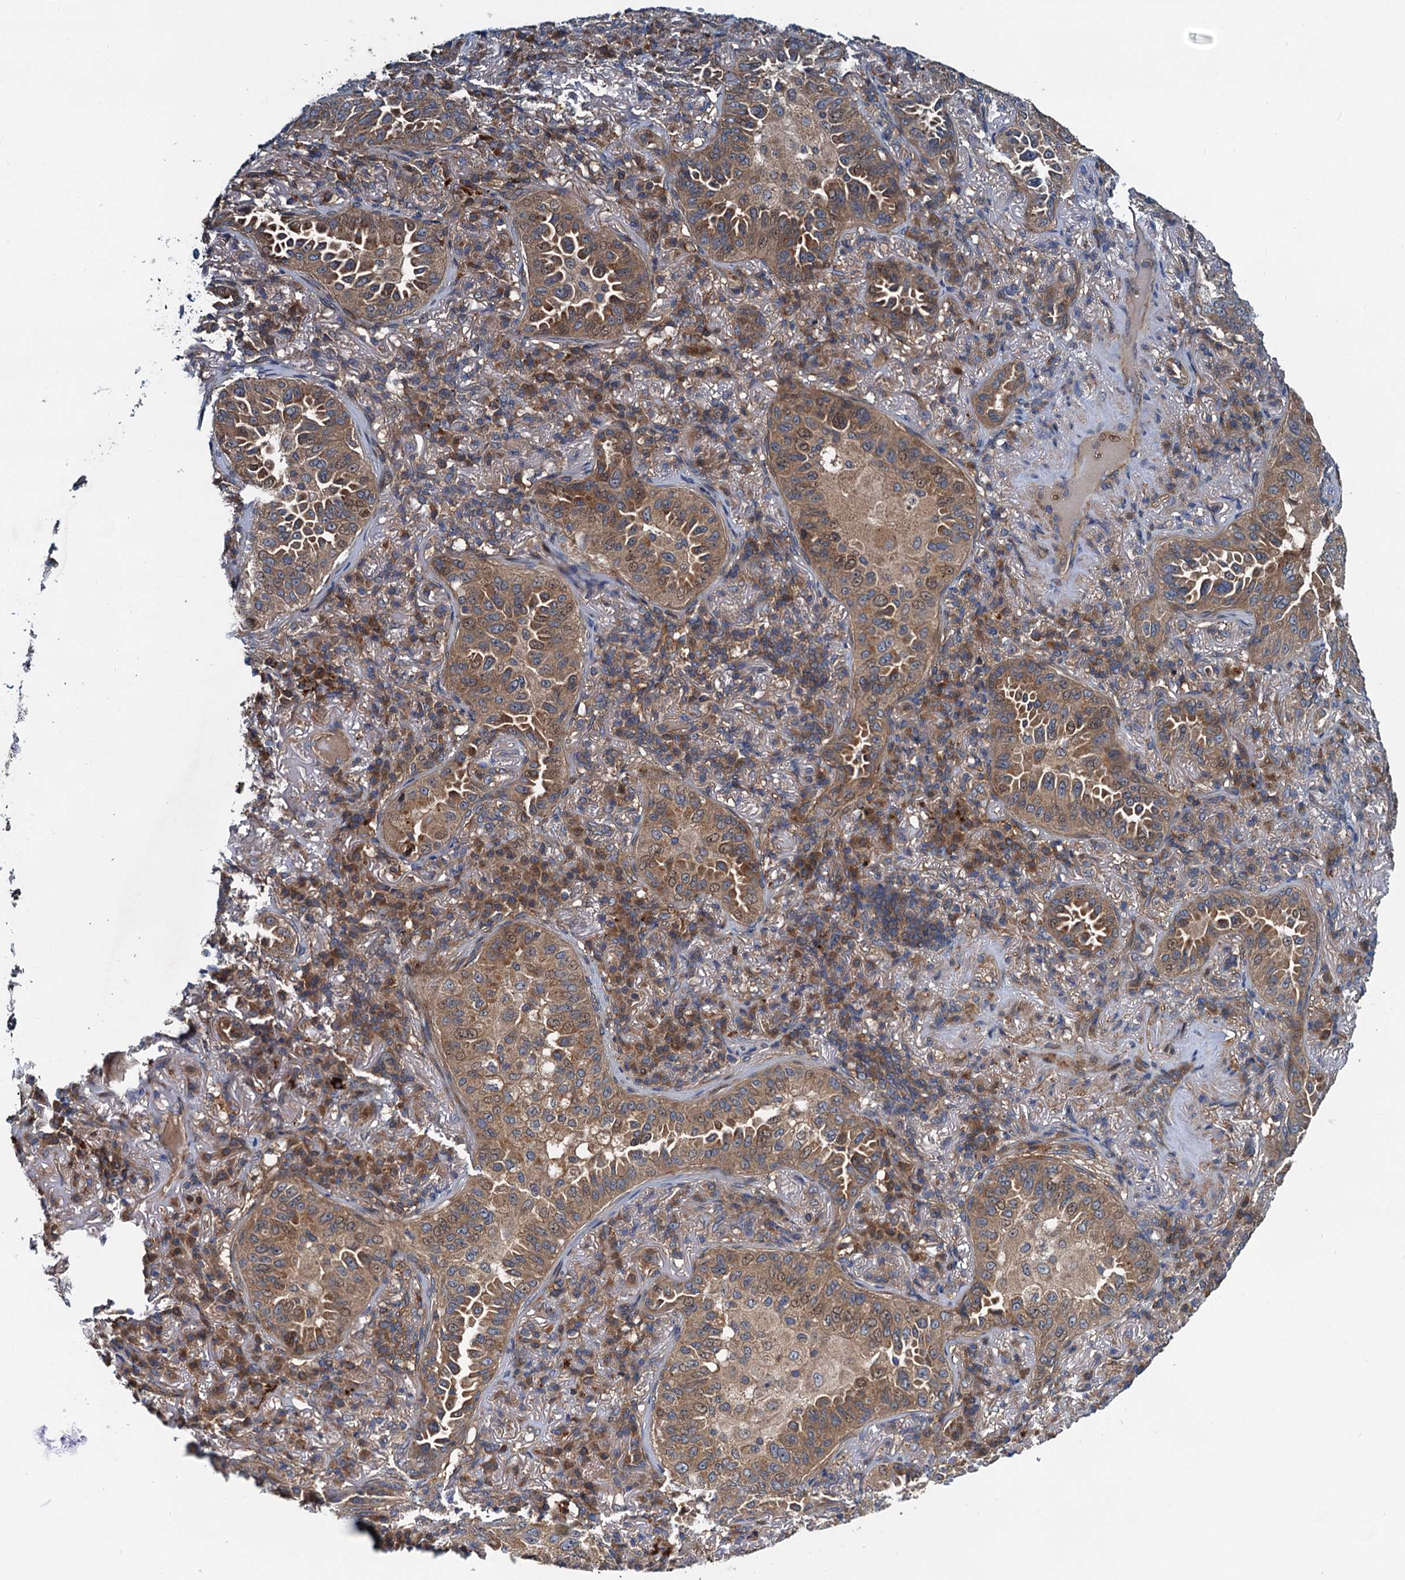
{"staining": {"intensity": "moderate", "quantity": ">75%", "location": "cytoplasmic/membranous"}, "tissue": "lung cancer", "cell_type": "Tumor cells", "image_type": "cancer", "snomed": [{"axis": "morphology", "description": "Adenocarcinoma, NOS"}, {"axis": "topography", "description": "Lung"}], "caption": "Lung cancer stained with DAB immunohistochemistry (IHC) reveals medium levels of moderate cytoplasmic/membranous positivity in approximately >75% of tumor cells. Nuclei are stained in blue.", "gene": "EFL1", "patient": {"sex": "female", "age": 69}}